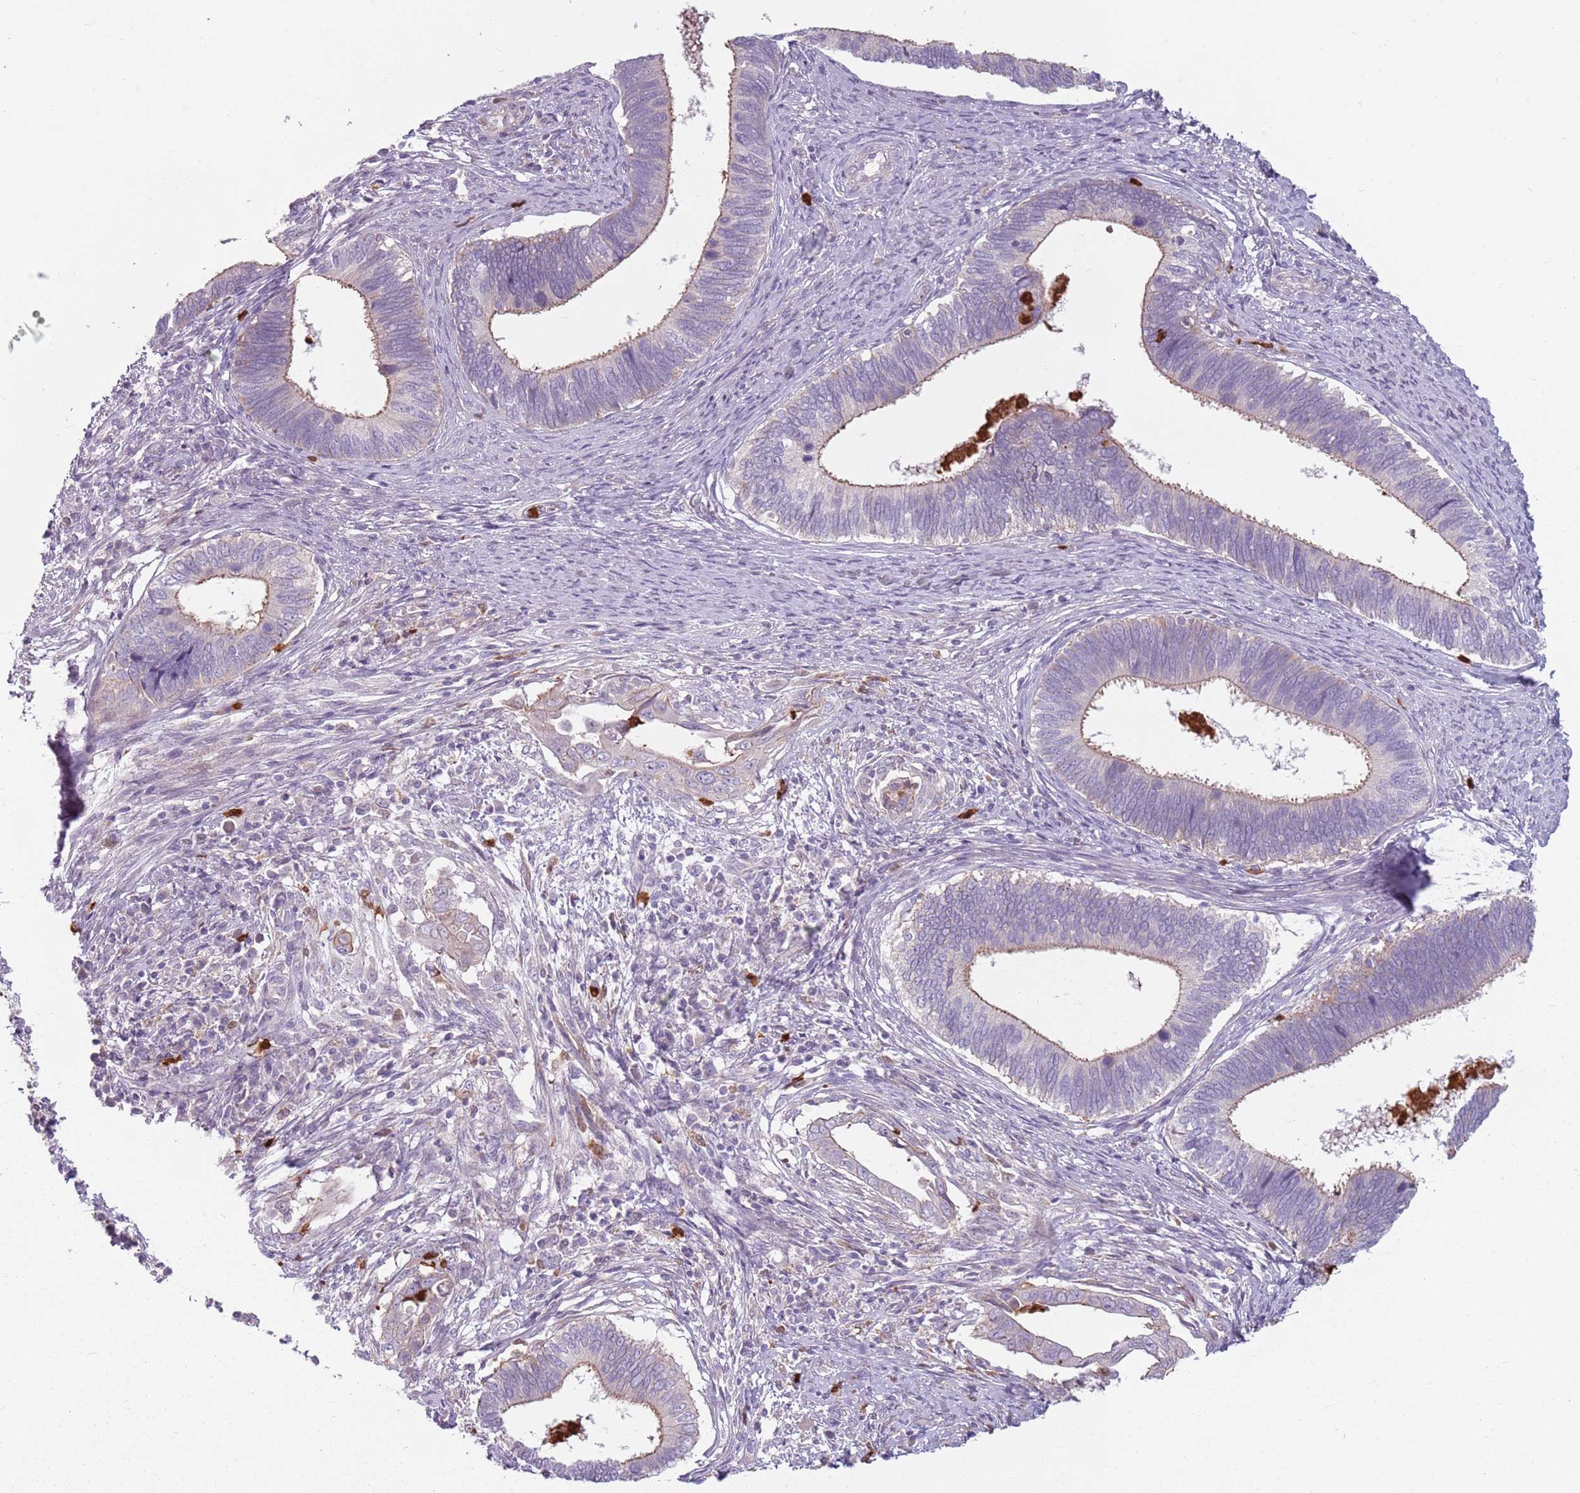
{"staining": {"intensity": "weak", "quantity": "<25%", "location": "cytoplasmic/membranous"}, "tissue": "cervical cancer", "cell_type": "Tumor cells", "image_type": "cancer", "snomed": [{"axis": "morphology", "description": "Adenocarcinoma, NOS"}, {"axis": "topography", "description": "Cervix"}], "caption": "There is no significant positivity in tumor cells of cervical cancer.", "gene": "SPAG4", "patient": {"sex": "female", "age": 42}}